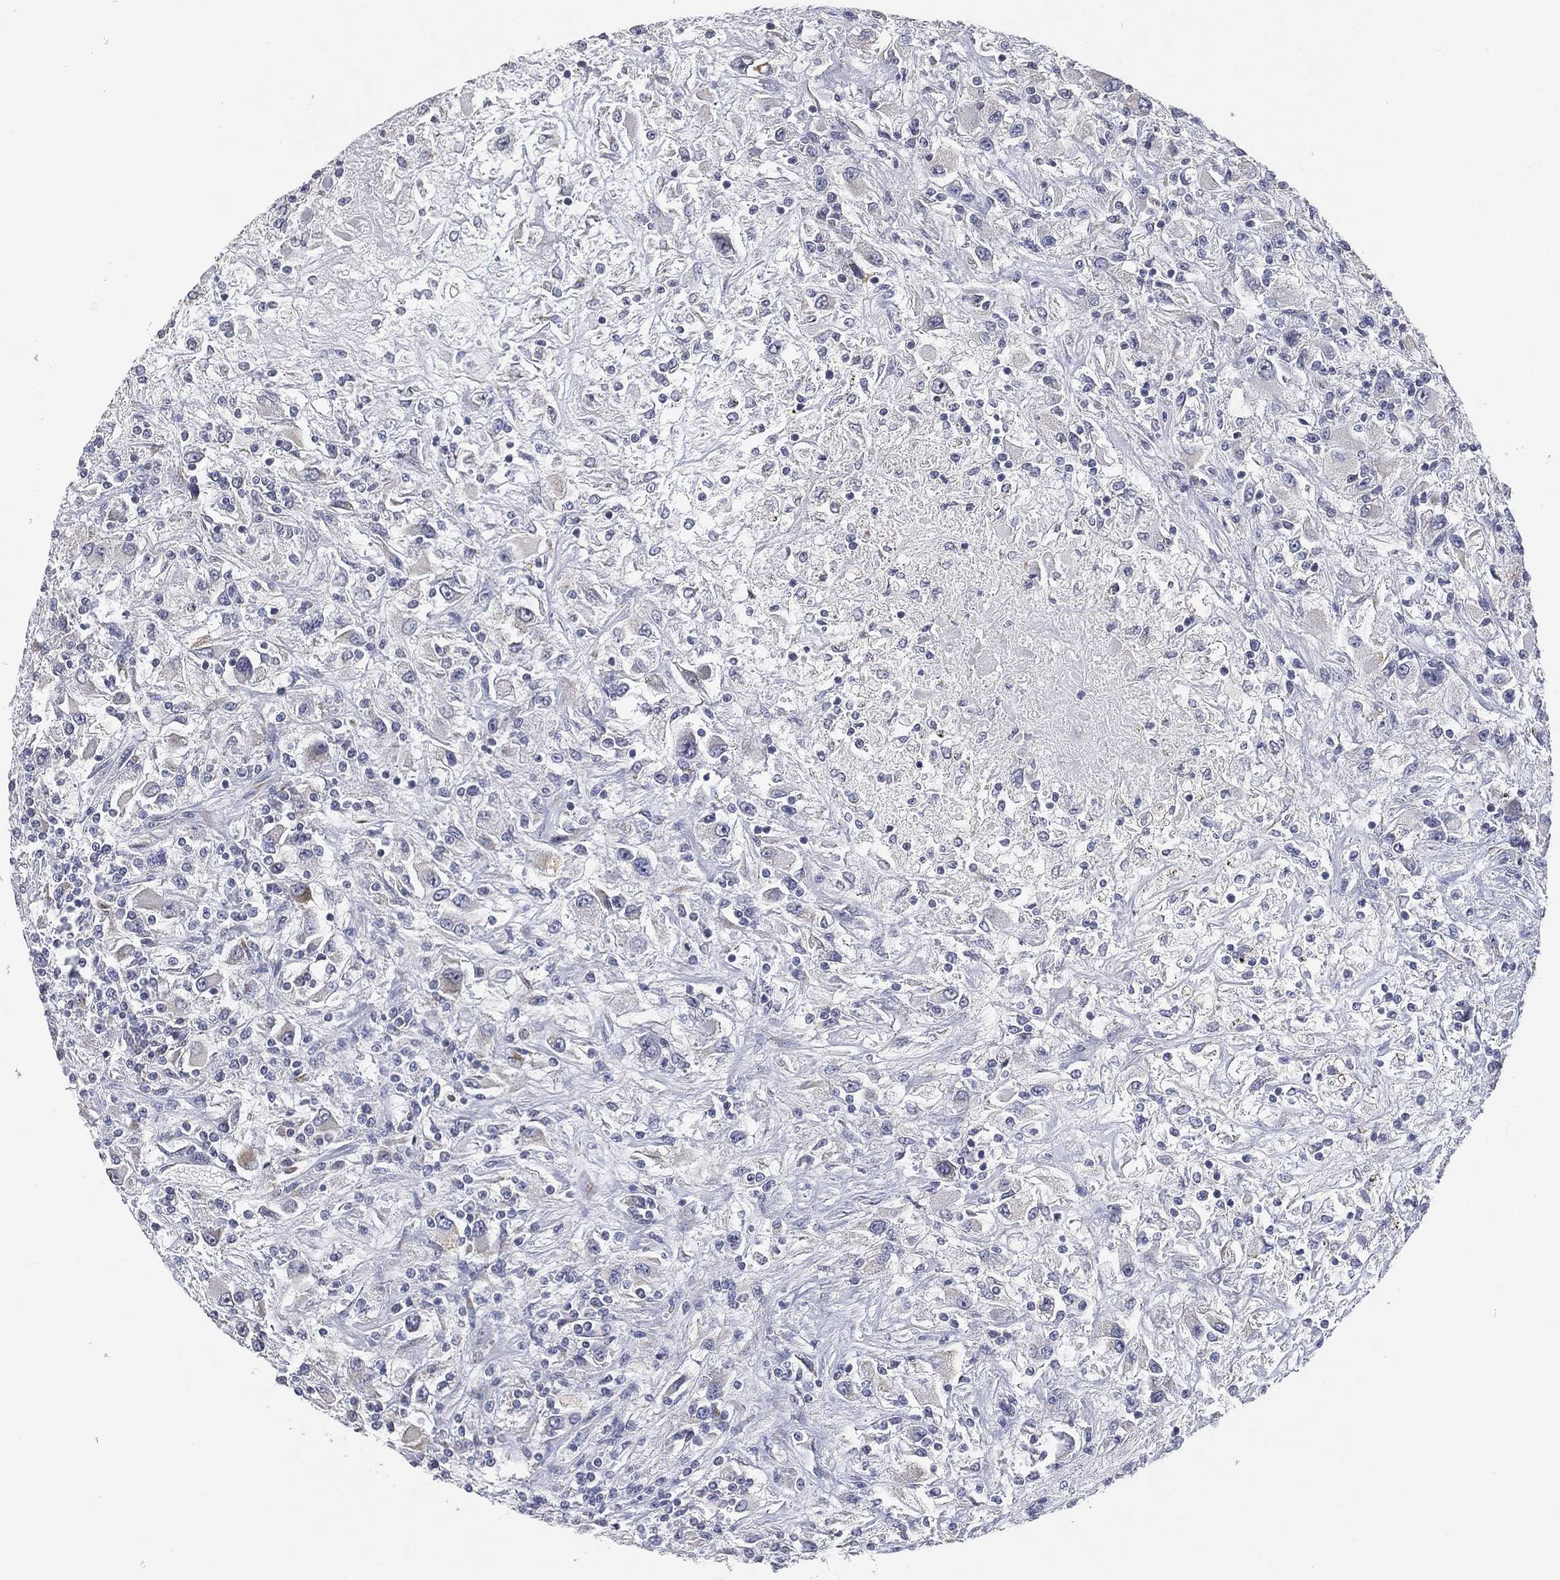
{"staining": {"intensity": "negative", "quantity": "none", "location": "none"}, "tissue": "renal cancer", "cell_type": "Tumor cells", "image_type": "cancer", "snomed": [{"axis": "morphology", "description": "Adenocarcinoma, NOS"}, {"axis": "topography", "description": "Kidney"}], "caption": "This is a micrograph of immunohistochemistry staining of adenocarcinoma (renal), which shows no positivity in tumor cells.", "gene": "TICAM1", "patient": {"sex": "female", "age": 67}}